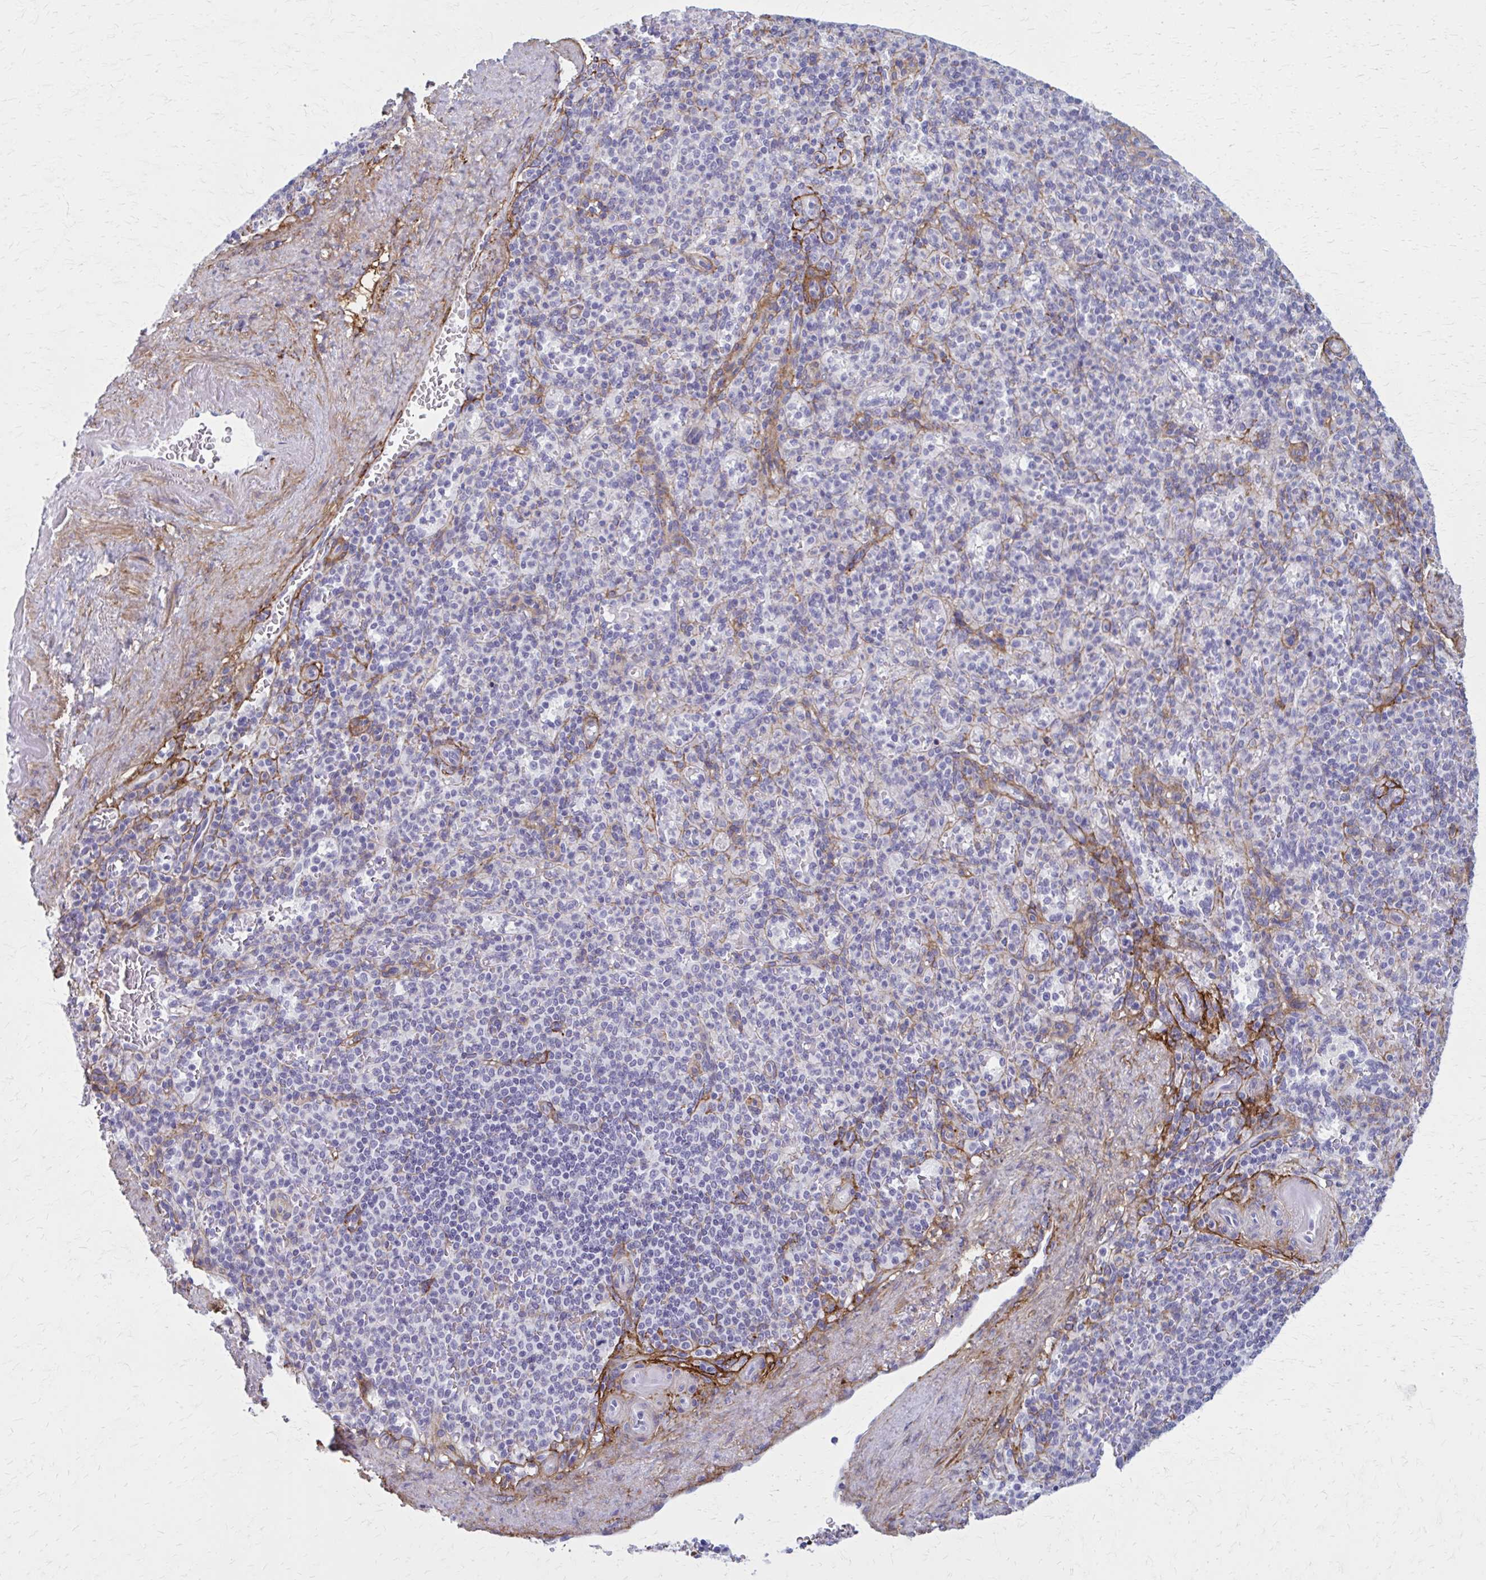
{"staining": {"intensity": "negative", "quantity": "none", "location": "none"}, "tissue": "spleen", "cell_type": "Cells in red pulp", "image_type": "normal", "snomed": [{"axis": "morphology", "description": "Normal tissue, NOS"}, {"axis": "topography", "description": "Spleen"}], "caption": "The image reveals no staining of cells in red pulp in benign spleen. The staining was performed using DAB to visualize the protein expression in brown, while the nuclei were stained in blue with hematoxylin (Magnification: 20x).", "gene": "AKAP12", "patient": {"sex": "female", "age": 74}}